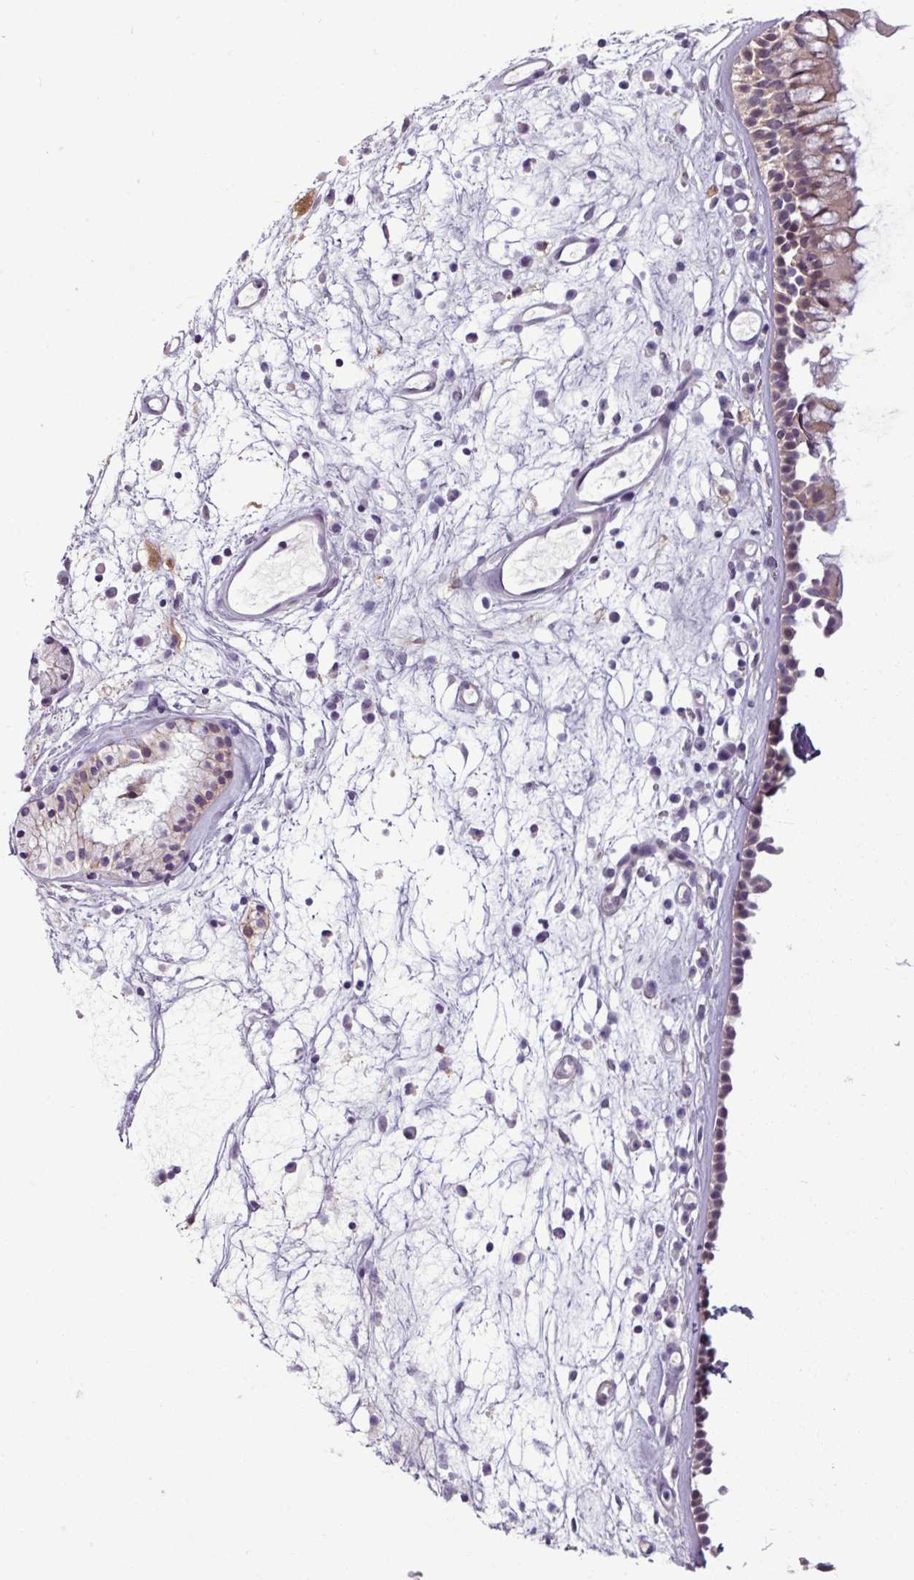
{"staining": {"intensity": "moderate", "quantity": "<25%", "location": "cytoplasmic/membranous,nuclear"}, "tissue": "nasopharynx", "cell_type": "Respiratory epithelial cells", "image_type": "normal", "snomed": [{"axis": "morphology", "description": "Normal tissue, NOS"}, {"axis": "topography", "description": "Nasopharynx"}], "caption": "A brown stain shows moderate cytoplasmic/membranous,nuclear expression of a protein in respiratory epithelial cells of normal human nasopharynx. Ihc stains the protein in brown and the nuclei are stained blue.", "gene": "PNMA6A", "patient": {"sex": "male", "age": 63}}